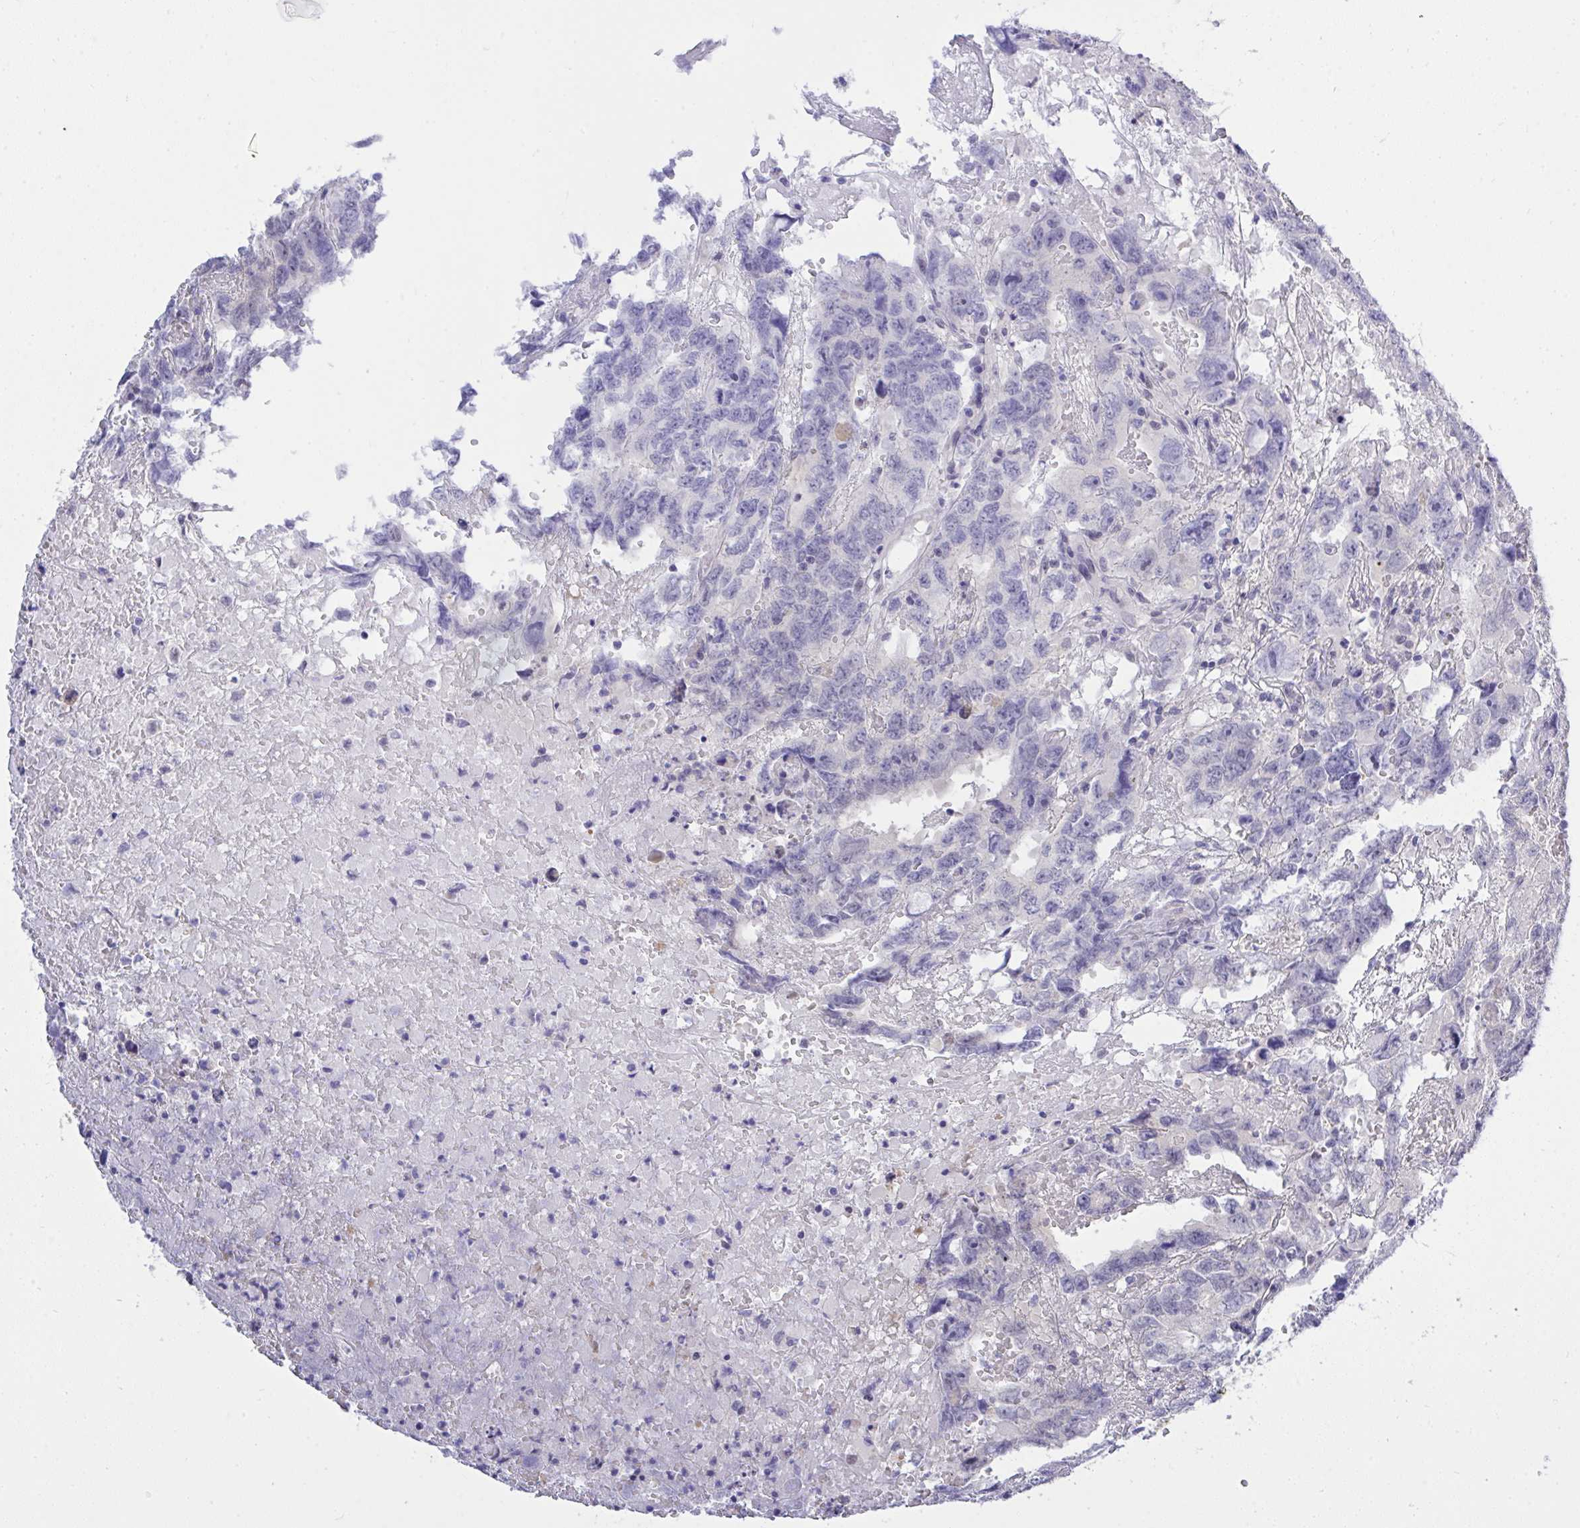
{"staining": {"intensity": "negative", "quantity": "none", "location": "none"}, "tissue": "testis cancer", "cell_type": "Tumor cells", "image_type": "cancer", "snomed": [{"axis": "morphology", "description": "Carcinoma, Embryonal, NOS"}, {"axis": "topography", "description": "Testis"}], "caption": "Embryonal carcinoma (testis) was stained to show a protein in brown. There is no significant staining in tumor cells.", "gene": "THOP1", "patient": {"sex": "male", "age": 45}}